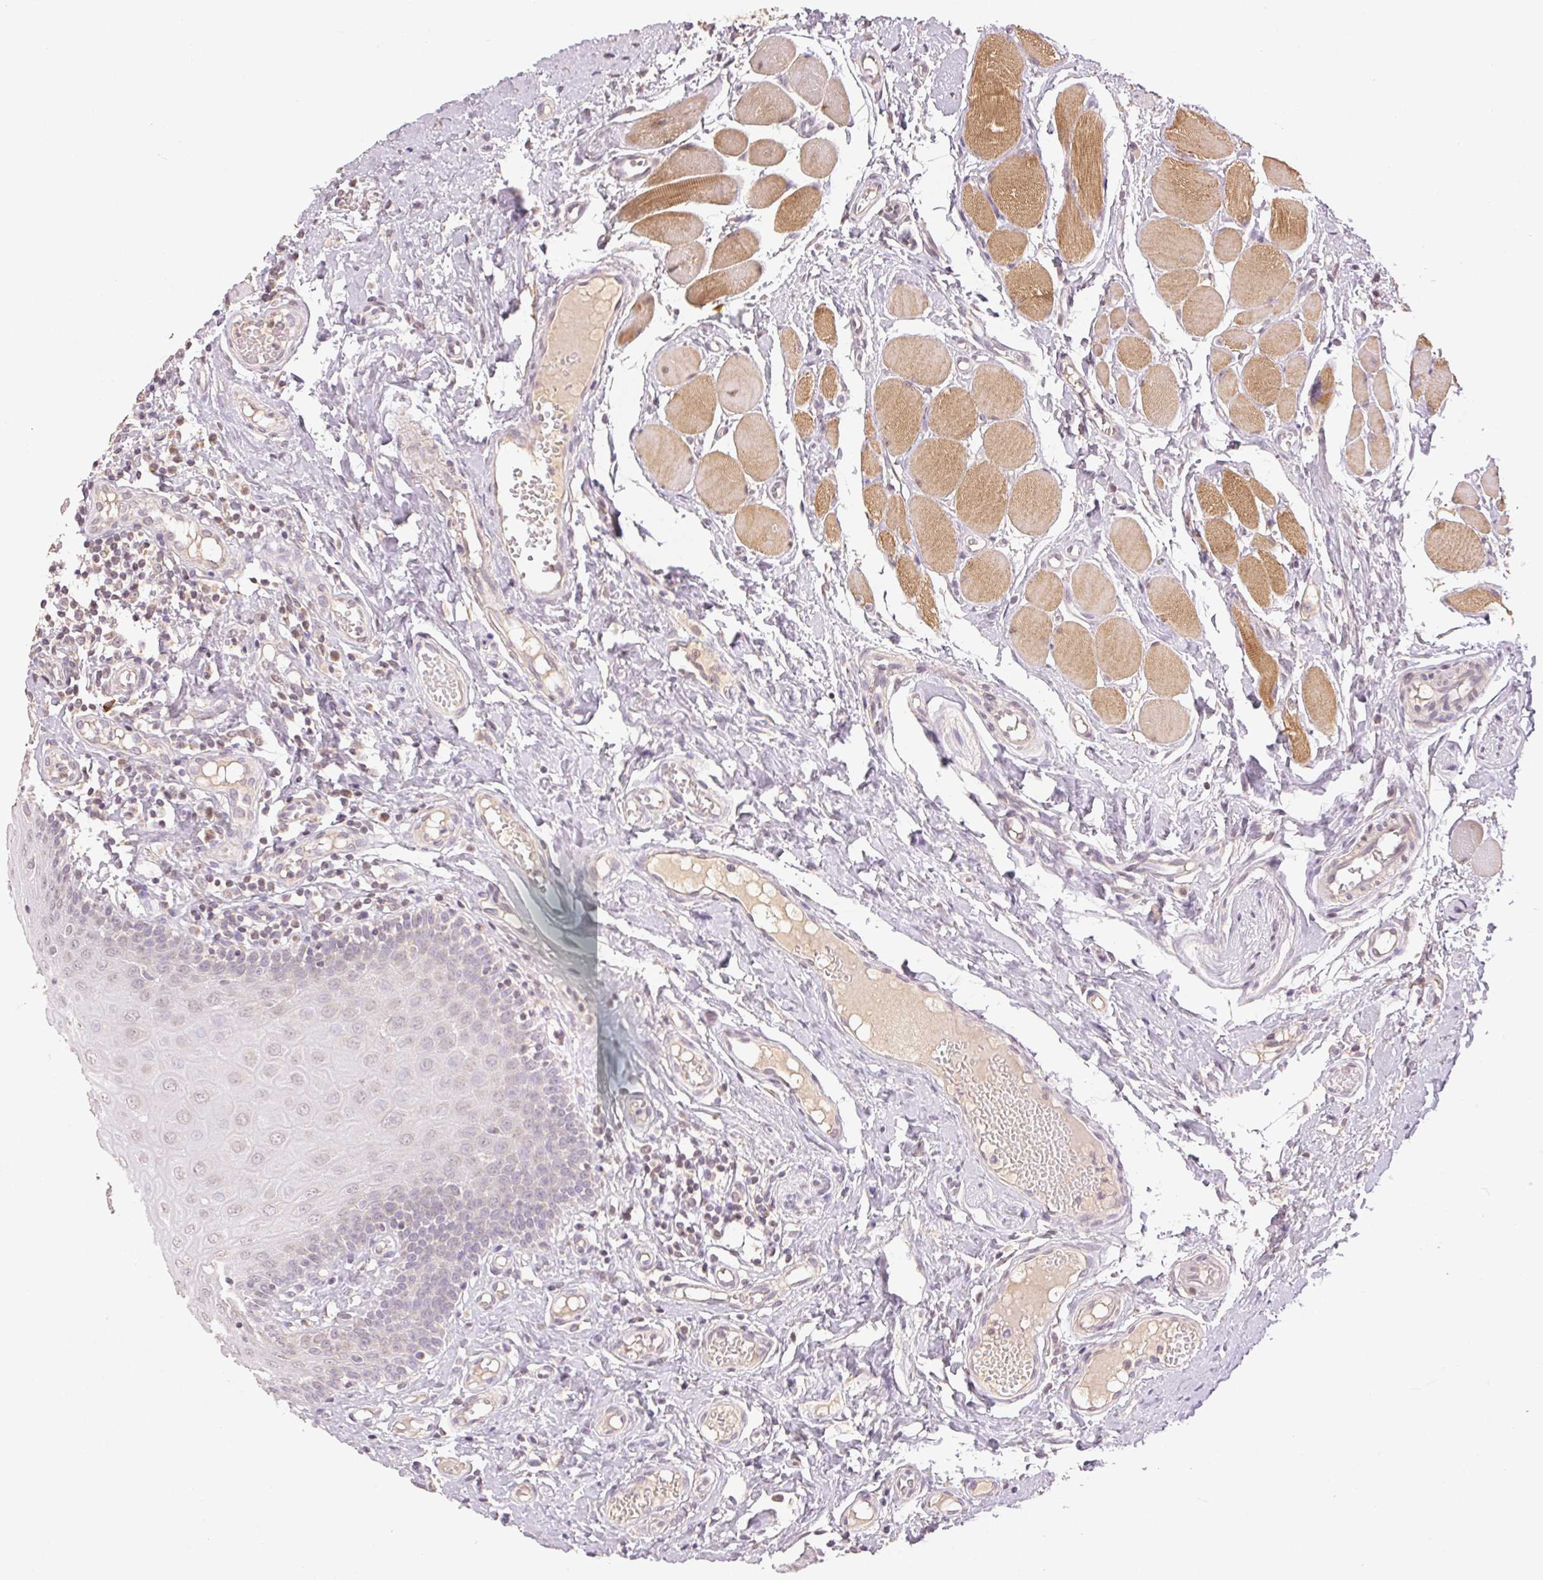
{"staining": {"intensity": "negative", "quantity": "none", "location": "none"}, "tissue": "oral mucosa", "cell_type": "Squamous epithelial cells", "image_type": "normal", "snomed": [{"axis": "morphology", "description": "Normal tissue, NOS"}, {"axis": "topography", "description": "Oral tissue"}, {"axis": "topography", "description": "Tounge, NOS"}], "caption": "Immunohistochemistry image of unremarkable oral mucosa: oral mucosa stained with DAB reveals no significant protein staining in squamous epithelial cells. Nuclei are stained in blue.", "gene": "CLASP1", "patient": {"sex": "female", "age": 58}}